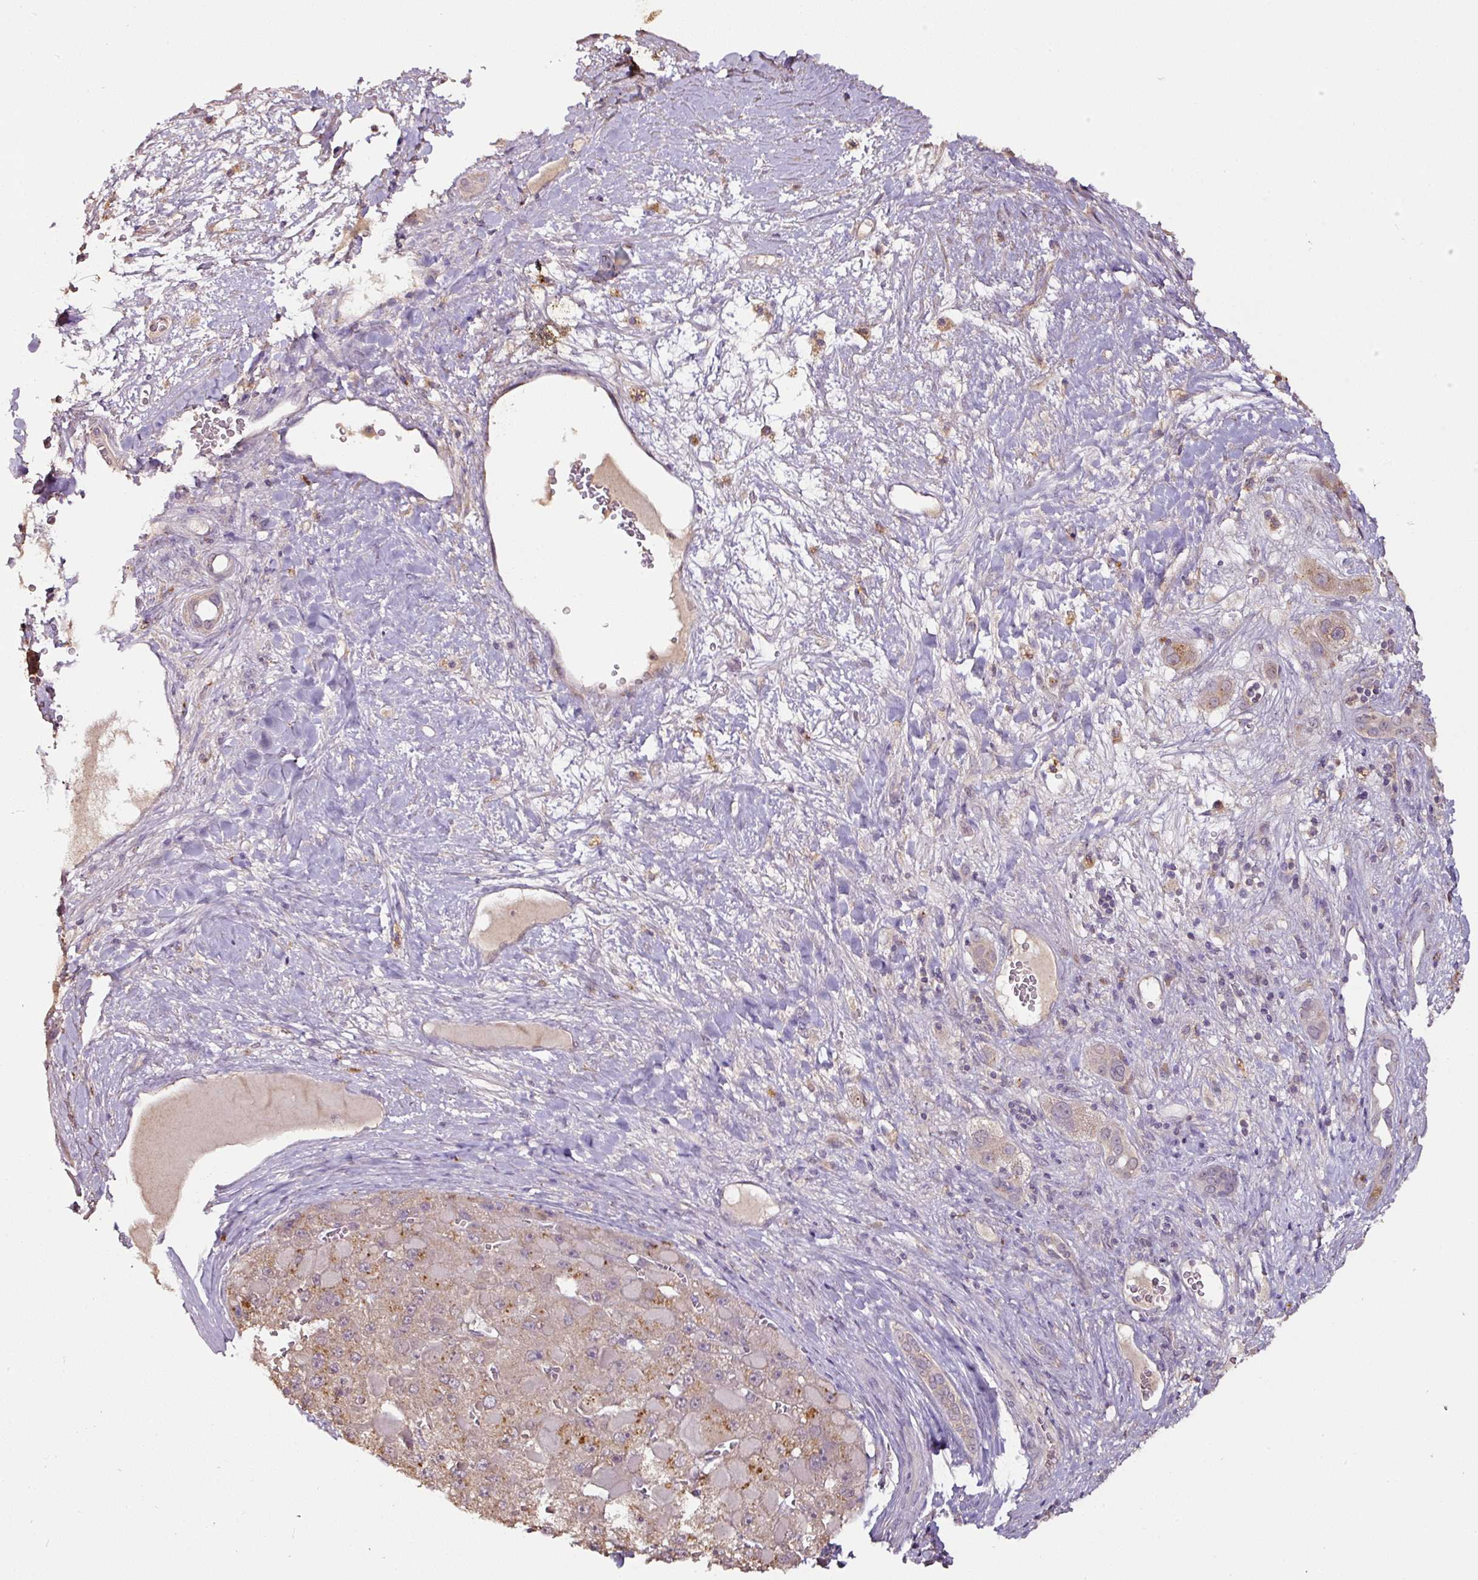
{"staining": {"intensity": "weak", "quantity": ">75%", "location": "cytoplasmic/membranous"}, "tissue": "liver cancer", "cell_type": "Tumor cells", "image_type": "cancer", "snomed": [{"axis": "morphology", "description": "Carcinoma, Hepatocellular, NOS"}, {"axis": "topography", "description": "Liver"}], "caption": "Hepatocellular carcinoma (liver) stained with DAB (3,3'-diaminobenzidine) immunohistochemistry (IHC) displays low levels of weak cytoplasmic/membranous positivity in about >75% of tumor cells. Nuclei are stained in blue.", "gene": "RPL38", "patient": {"sex": "female", "age": 73}}